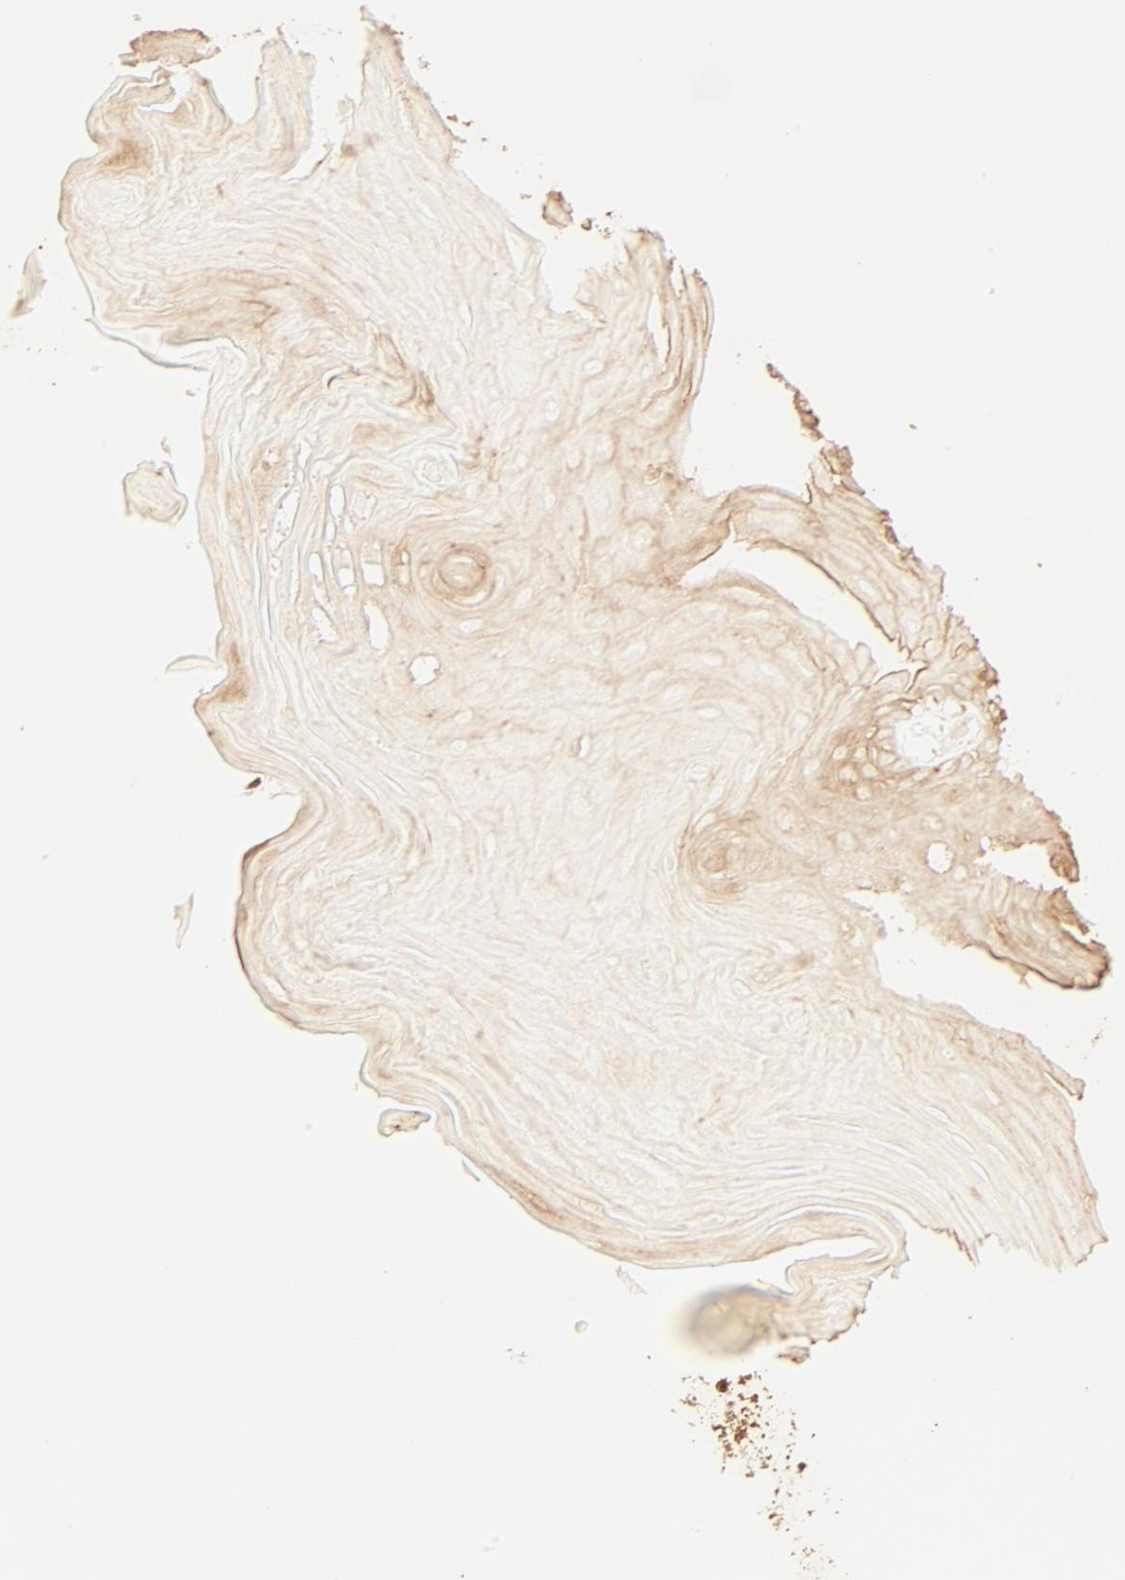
{"staining": {"intensity": "moderate", "quantity": ">75%", "location": "cytoplasmic/membranous"}, "tissue": "oral mucosa", "cell_type": "Squamous epithelial cells", "image_type": "normal", "snomed": [{"axis": "morphology", "description": "Normal tissue, NOS"}, {"axis": "morphology", "description": "Squamous cell carcinoma, NOS"}, {"axis": "topography", "description": "Skeletal muscle"}, {"axis": "topography", "description": "Oral tissue"}, {"axis": "topography", "description": "Head-Neck"}], "caption": "An IHC histopathology image of normal tissue is shown. Protein staining in brown highlights moderate cytoplasmic/membranous positivity in oral mucosa within squamous epithelial cells. The protein of interest is shown in brown color, while the nuclei are stained blue.", "gene": "EZR", "patient": {"sex": "male", "age": 71}}